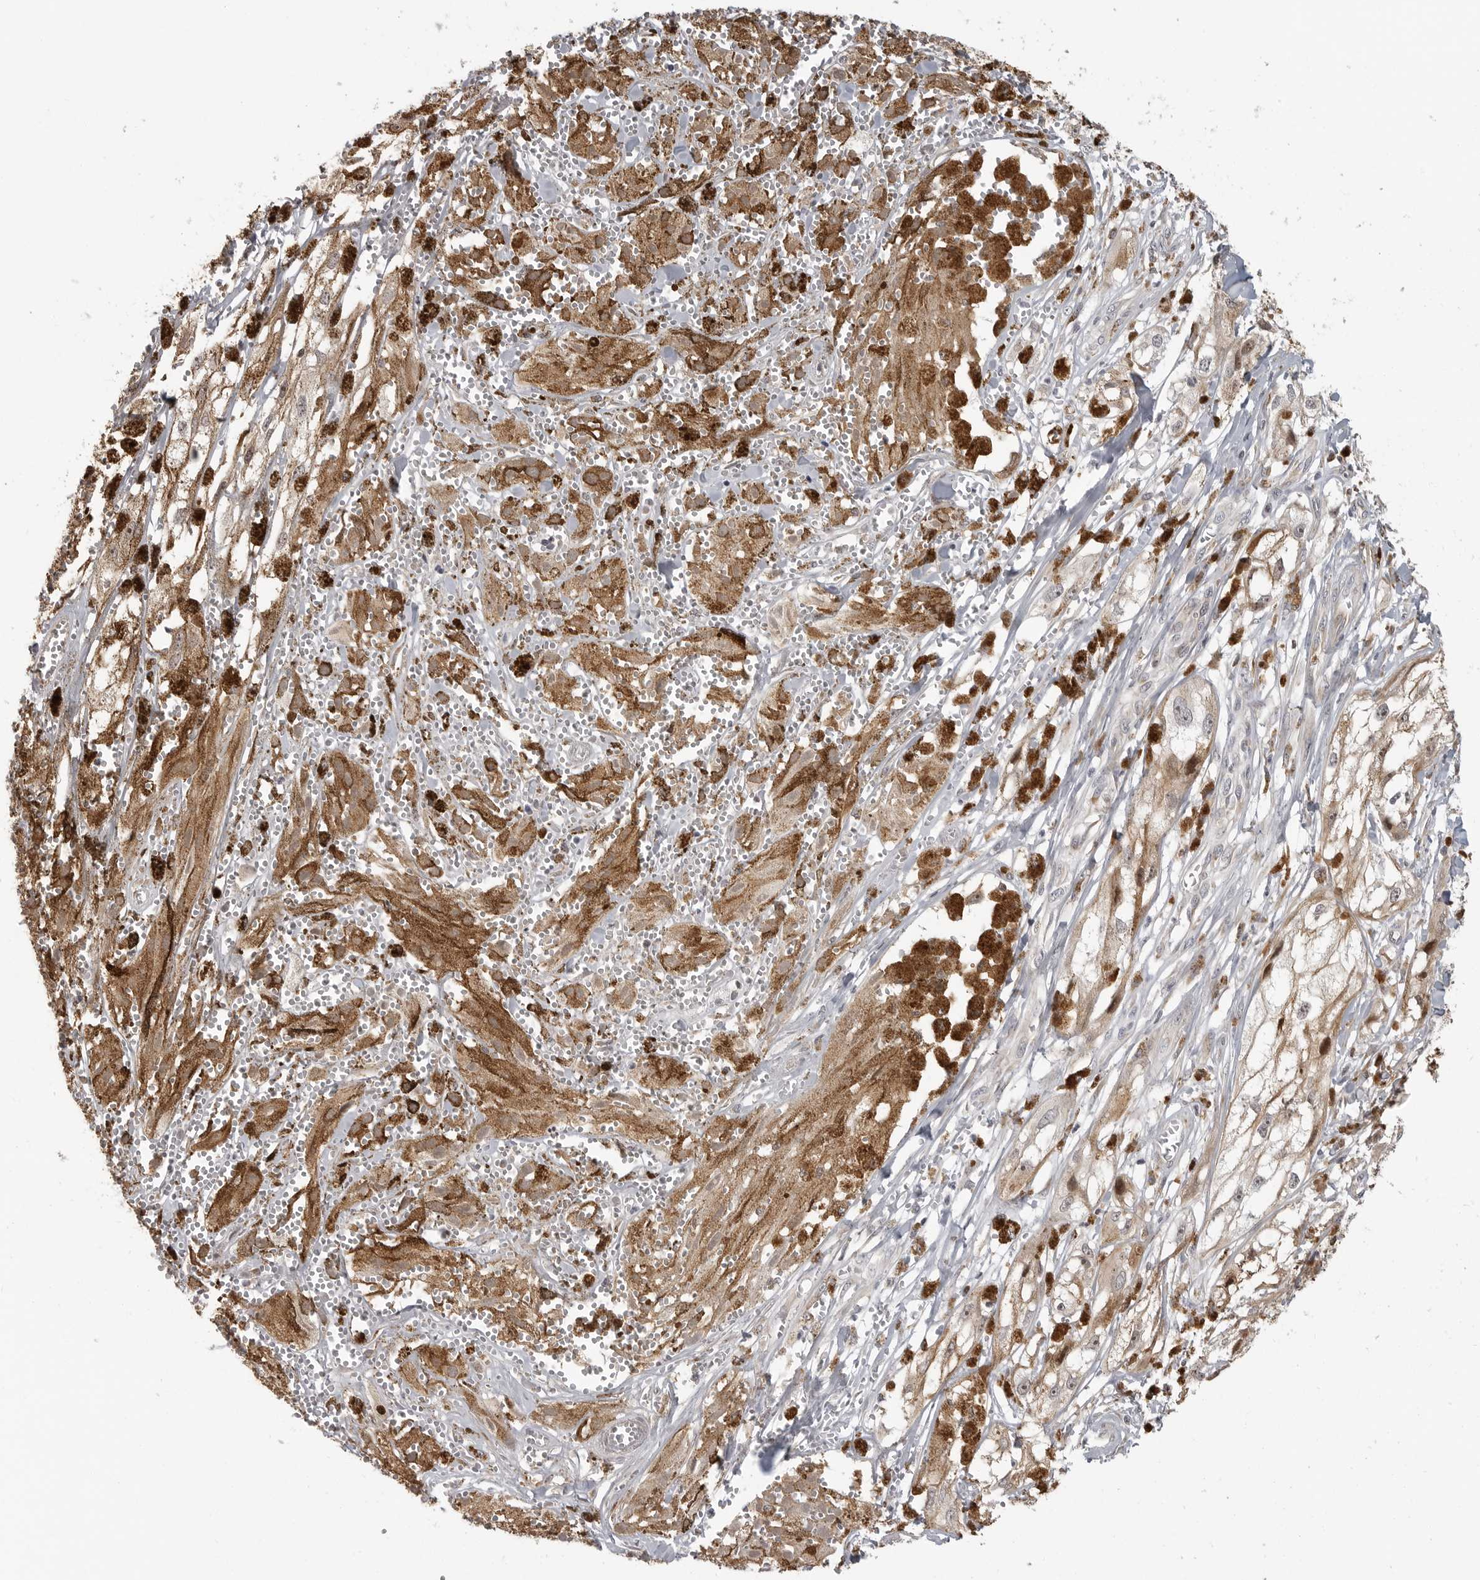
{"staining": {"intensity": "moderate", "quantity": ">75%", "location": "cytoplasmic/membranous"}, "tissue": "melanoma", "cell_type": "Tumor cells", "image_type": "cancer", "snomed": [{"axis": "morphology", "description": "Malignant melanoma, NOS"}, {"axis": "topography", "description": "Skin"}], "caption": "Melanoma tissue demonstrates moderate cytoplasmic/membranous expression in about >75% of tumor cells, visualized by immunohistochemistry.", "gene": "IDO1", "patient": {"sex": "male", "age": 88}}